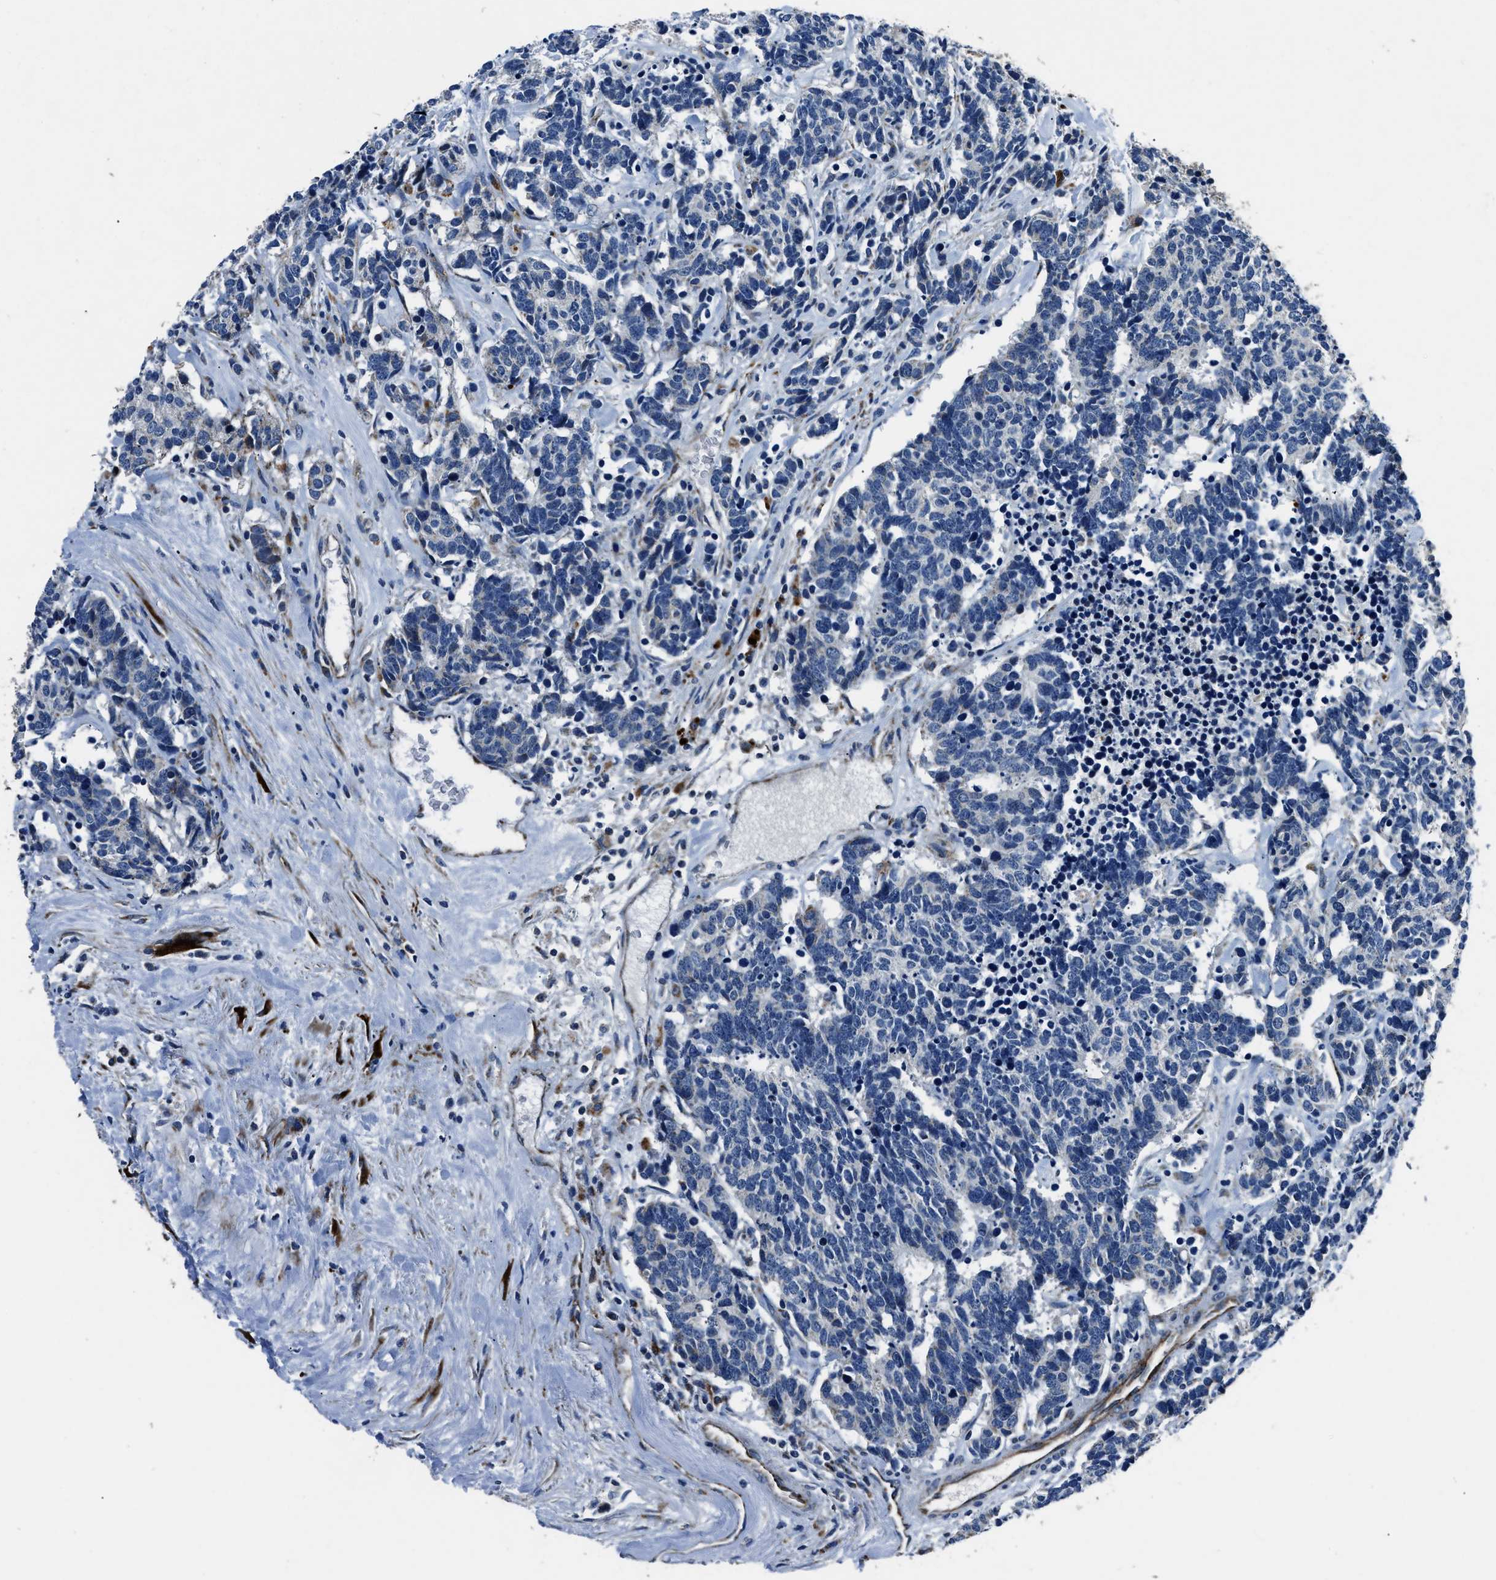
{"staining": {"intensity": "negative", "quantity": "none", "location": "none"}, "tissue": "carcinoid", "cell_type": "Tumor cells", "image_type": "cancer", "snomed": [{"axis": "morphology", "description": "Carcinoma, NOS"}, {"axis": "morphology", "description": "Carcinoid, malignant, NOS"}, {"axis": "topography", "description": "Urinary bladder"}], "caption": "Immunohistochemistry (IHC) micrograph of carcinoid (malignant) stained for a protein (brown), which reveals no staining in tumor cells. Nuclei are stained in blue.", "gene": "OGDH", "patient": {"sex": "male", "age": 57}}